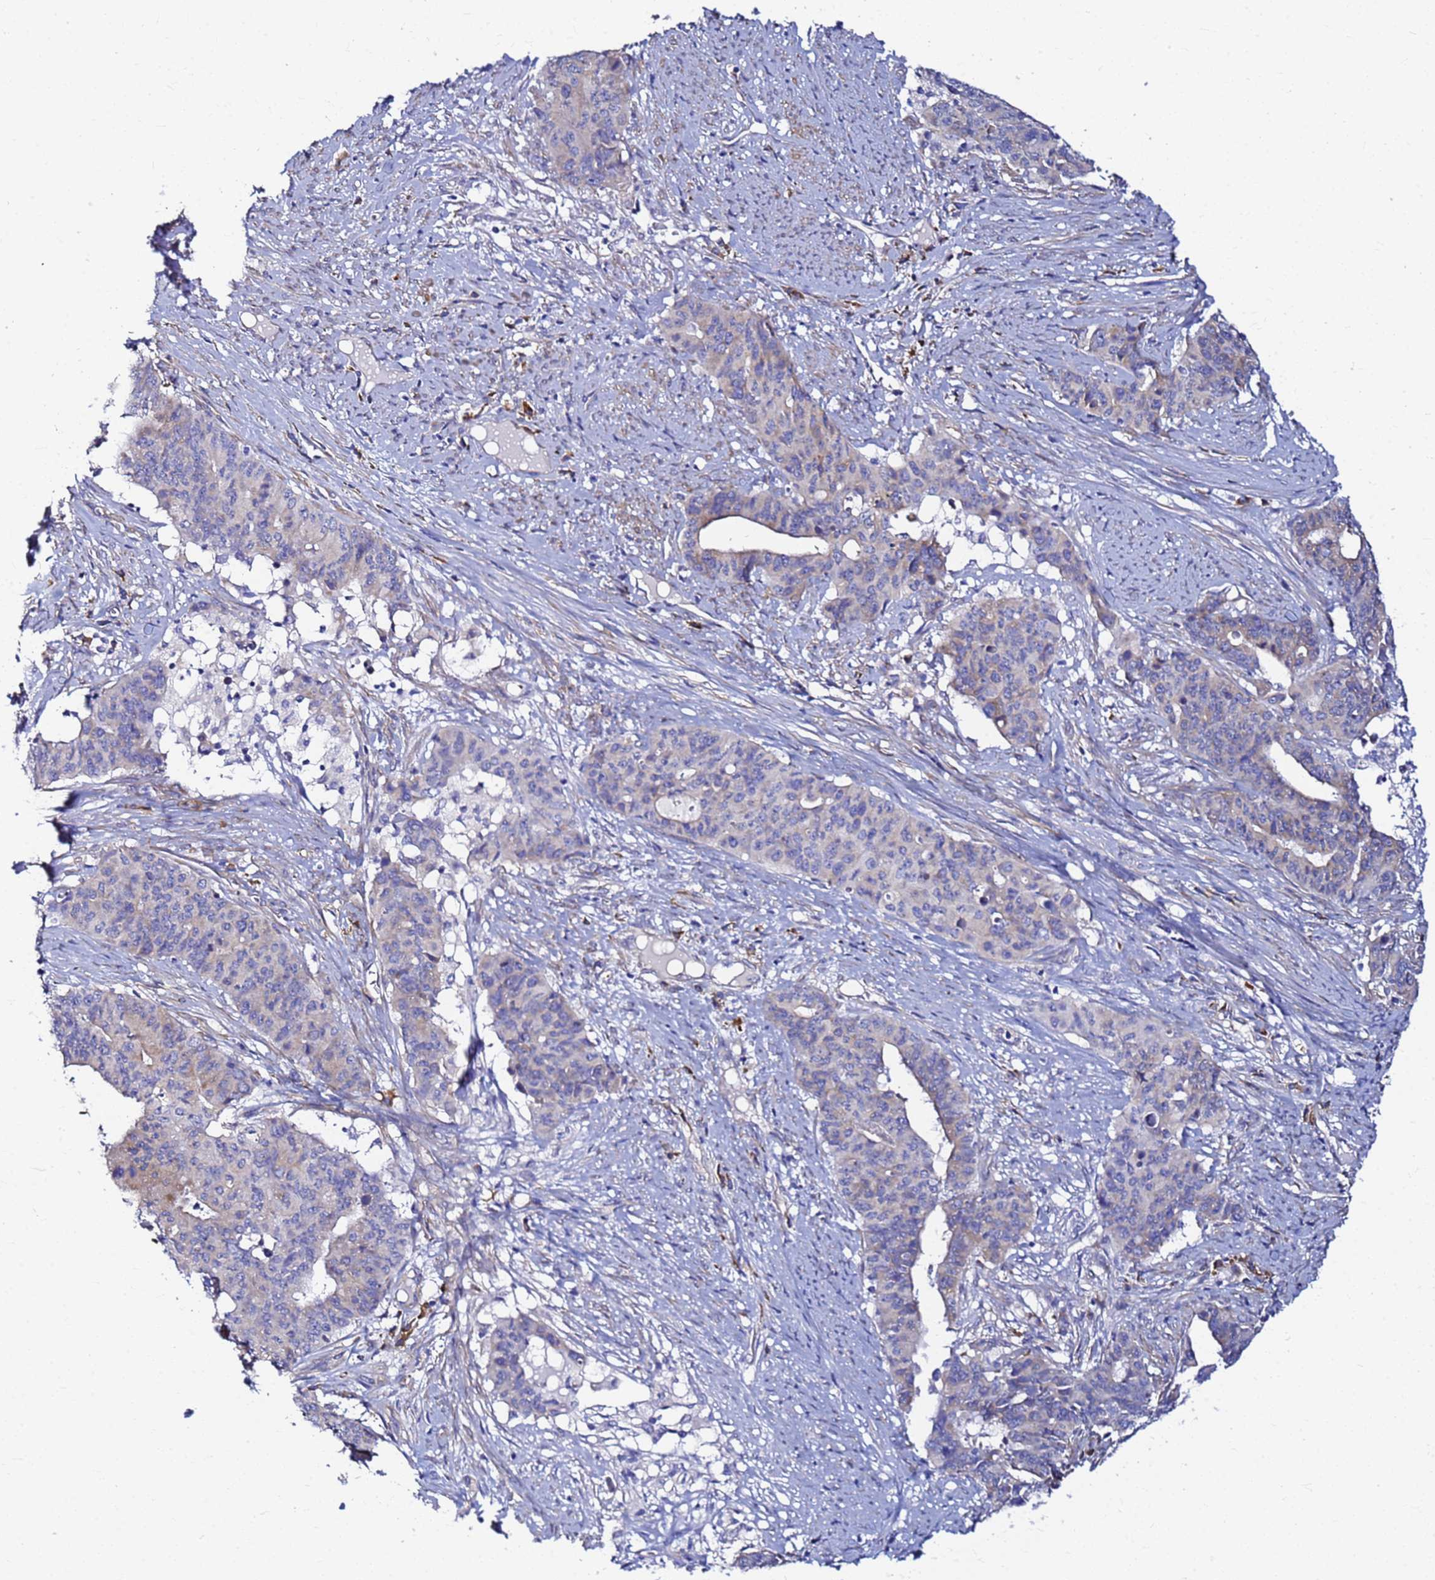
{"staining": {"intensity": "negative", "quantity": "none", "location": "none"}, "tissue": "endometrial cancer", "cell_type": "Tumor cells", "image_type": "cancer", "snomed": [{"axis": "morphology", "description": "Adenocarcinoma, NOS"}, {"axis": "topography", "description": "Endometrium"}], "caption": "IHC micrograph of neoplastic tissue: human endometrial cancer stained with DAB (3,3'-diaminobenzidine) shows no significant protein staining in tumor cells. (IHC, brightfield microscopy, high magnification).", "gene": "JRKL", "patient": {"sex": "female", "age": 59}}